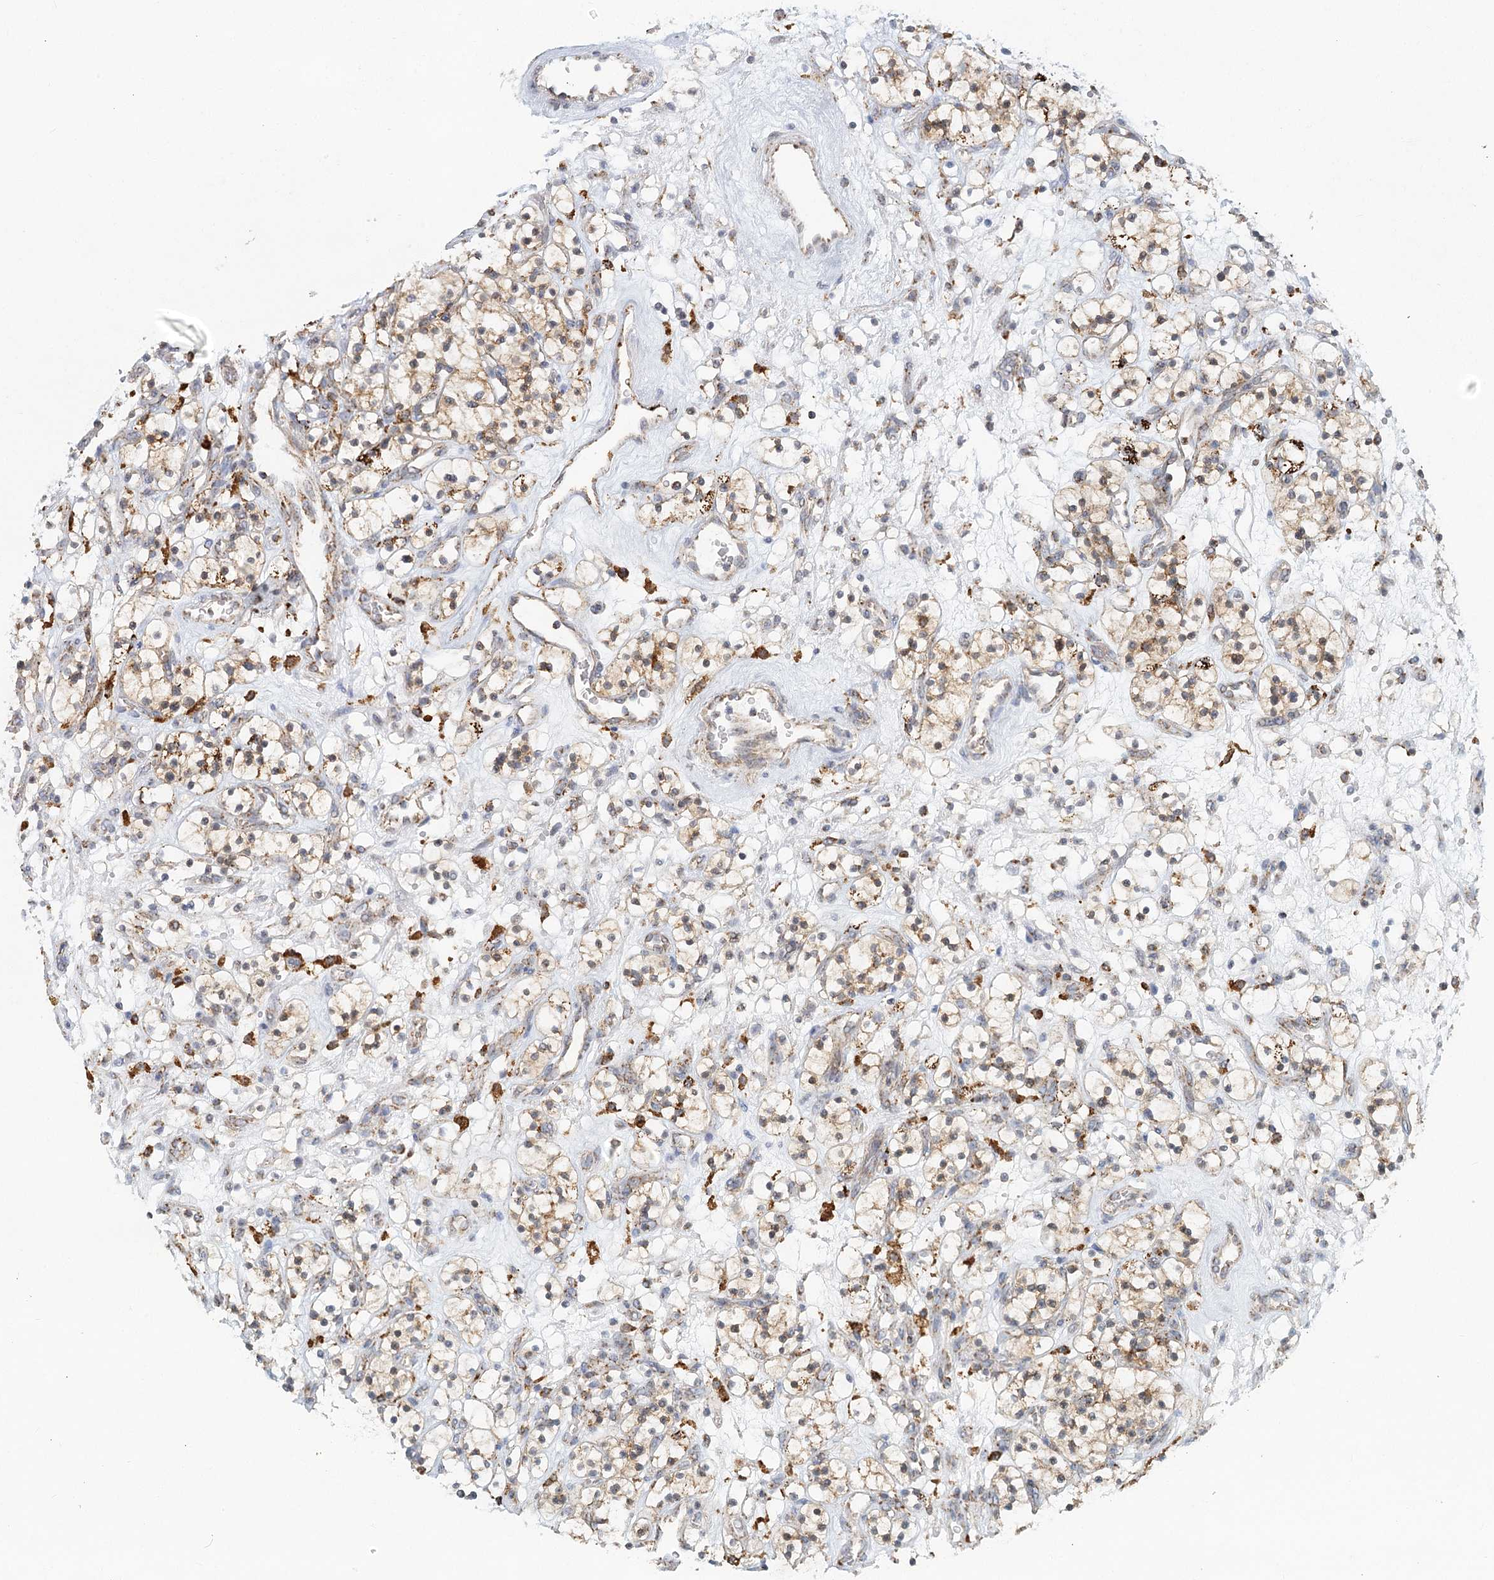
{"staining": {"intensity": "moderate", "quantity": "25%-75%", "location": "cytoplasmic/membranous"}, "tissue": "renal cancer", "cell_type": "Tumor cells", "image_type": "cancer", "snomed": [{"axis": "morphology", "description": "Adenocarcinoma, NOS"}, {"axis": "topography", "description": "Kidney"}], "caption": "Tumor cells display medium levels of moderate cytoplasmic/membranous expression in about 25%-75% of cells in human adenocarcinoma (renal).", "gene": "TAS1R1", "patient": {"sex": "female", "age": 57}}